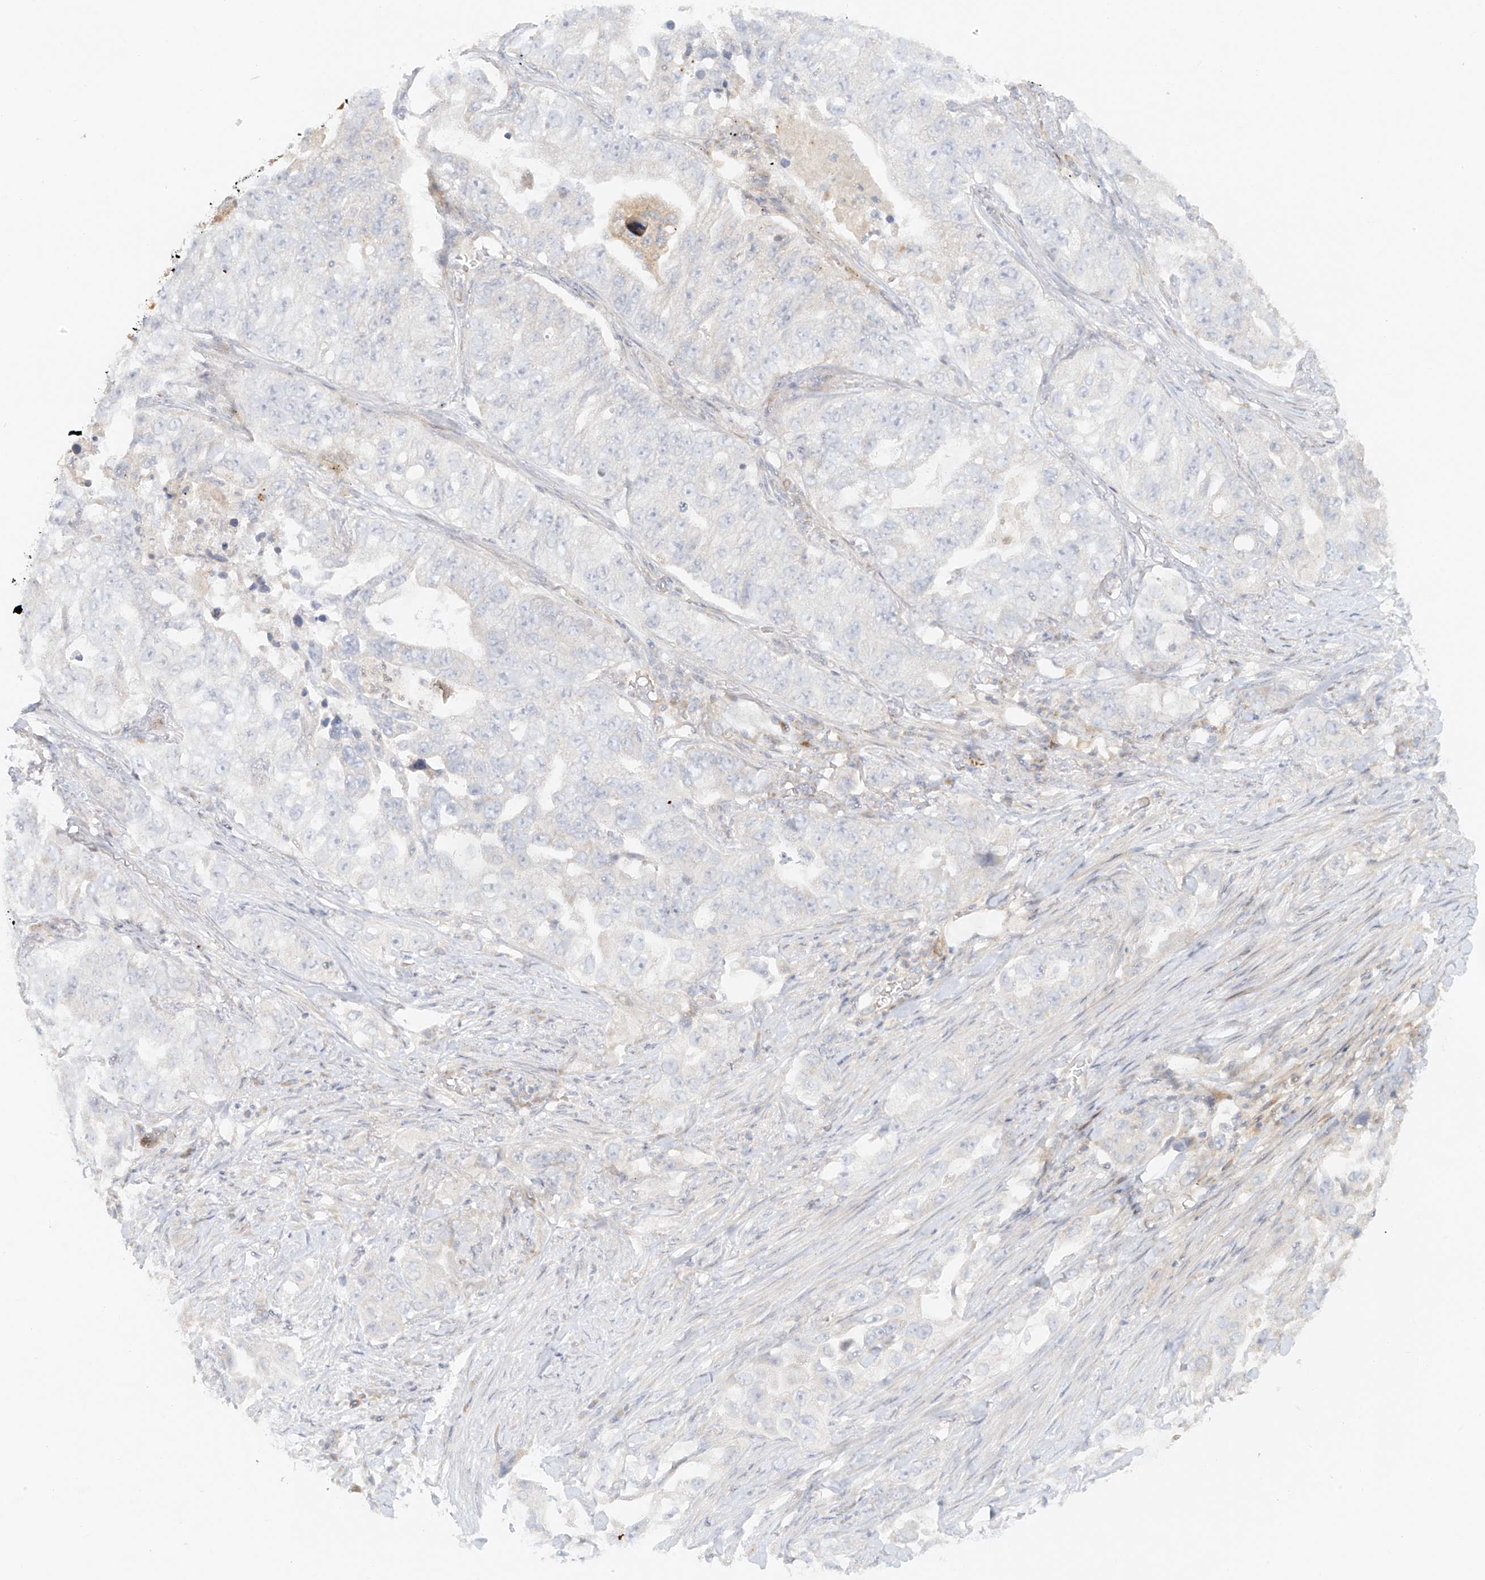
{"staining": {"intensity": "negative", "quantity": "none", "location": "none"}, "tissue": "lung cancer", "cell_type": "Tumor cells", "image_type": "cancer", "snomed": [{"axis": "morphology", "description": "Adenocarcinoma, NOS"}, {"axis": "topography", "description": "Lung"}], "caption": "IHC image of human lung adenocarcinoma stained for a protein (brown), which demonstrates no expression in tumor cells.", "gene": "MIPEP", "patient": {"sex": "female", "age": 51}}